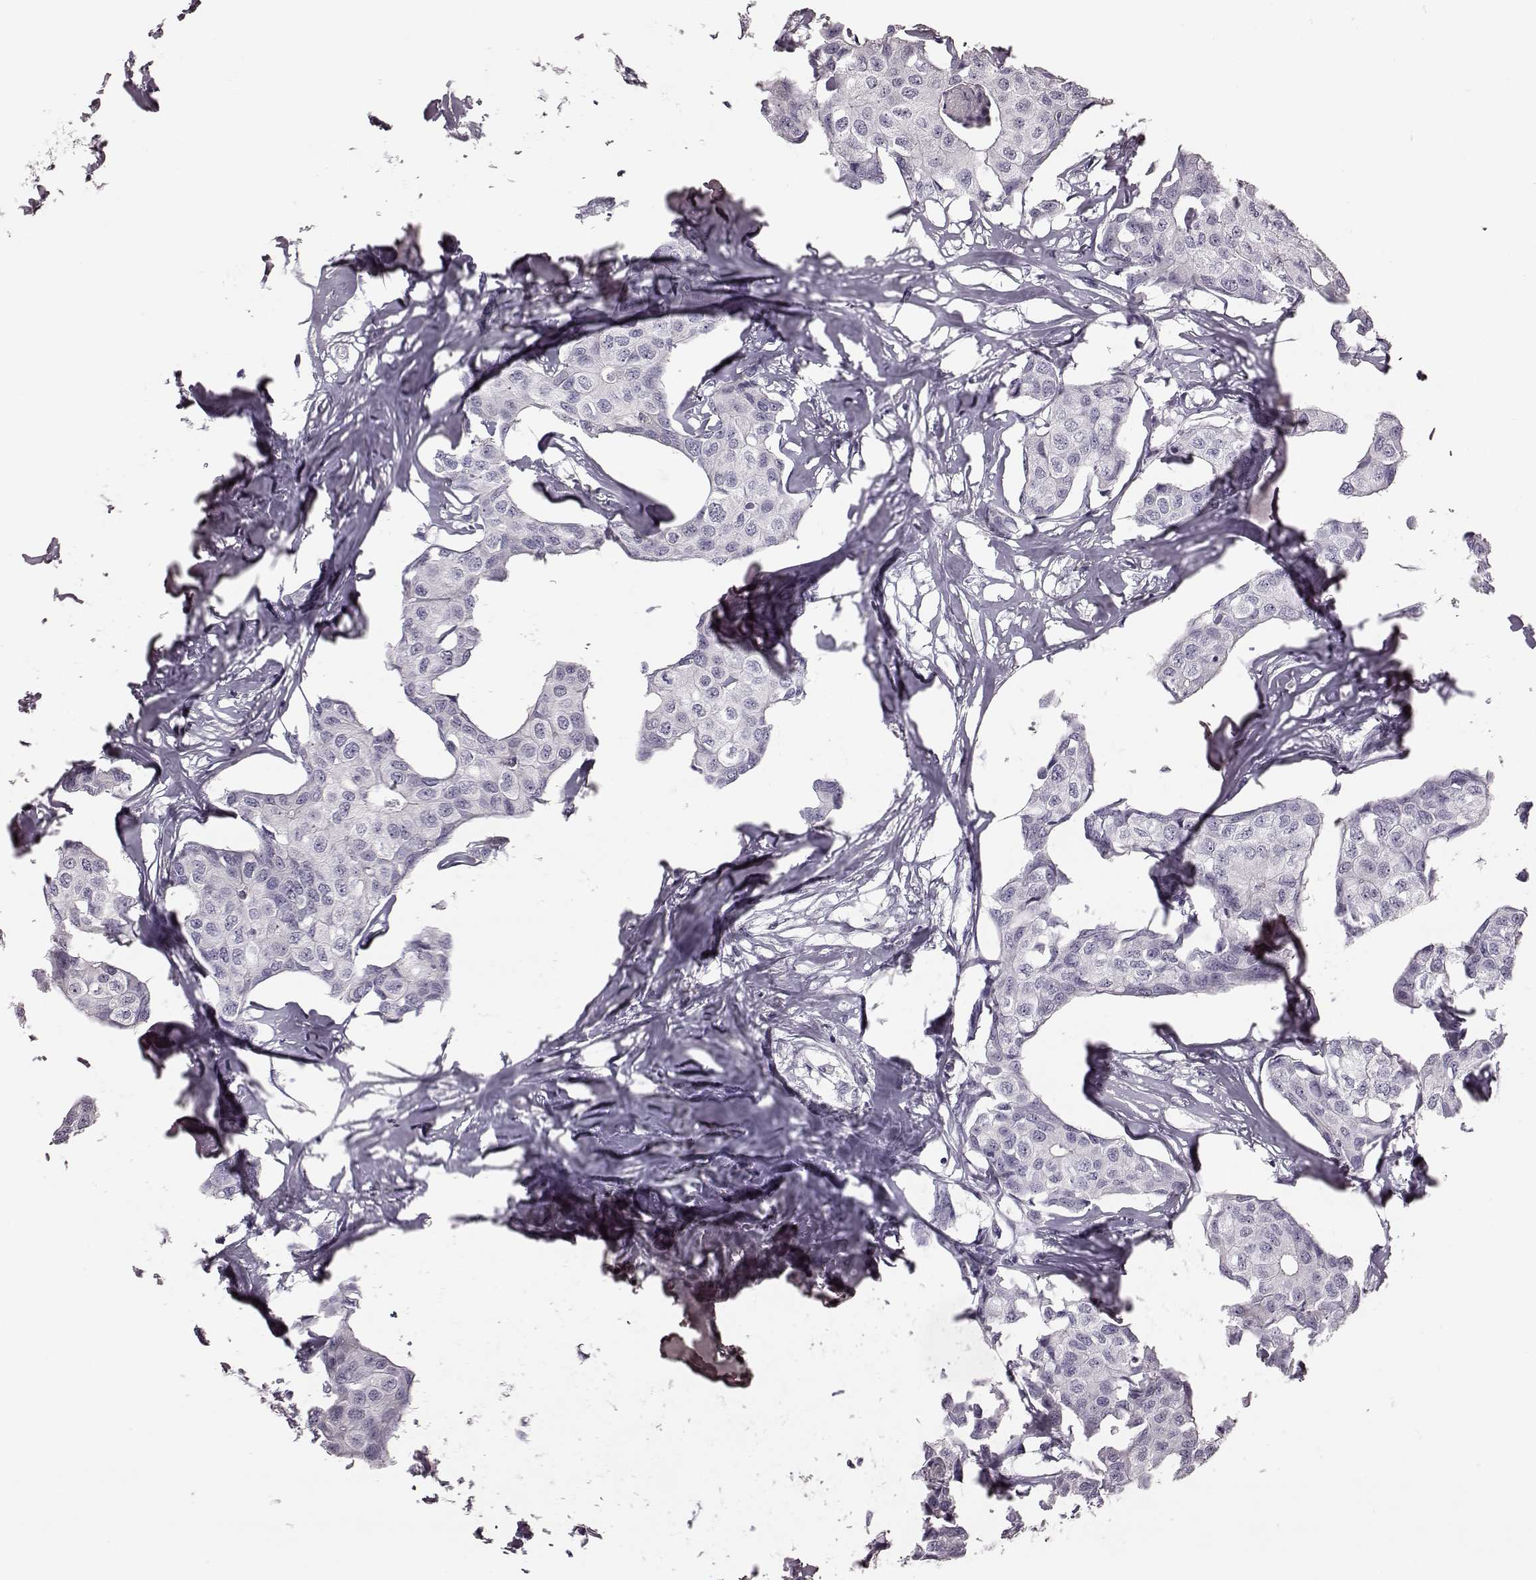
{"staining": {"intensity": "negative", "quantity": "none", "location": "none"}, "tissue": "breast cancer", "cell_type": "Tumor cells", "image_type": "cancer", "snomed": [{"axis": "morphology", "description": "Duct carcinoma"}, {"axis": "topography", "description": "Breast"}], "caption": "The immunohistochemistry (IHC) micrograph has no significant expression in tumor cells of breast cancer (invasive ductal carcinoma) tissue.", "gene": "ZNF433", "patient": {"sex": "female", "age": 80}}